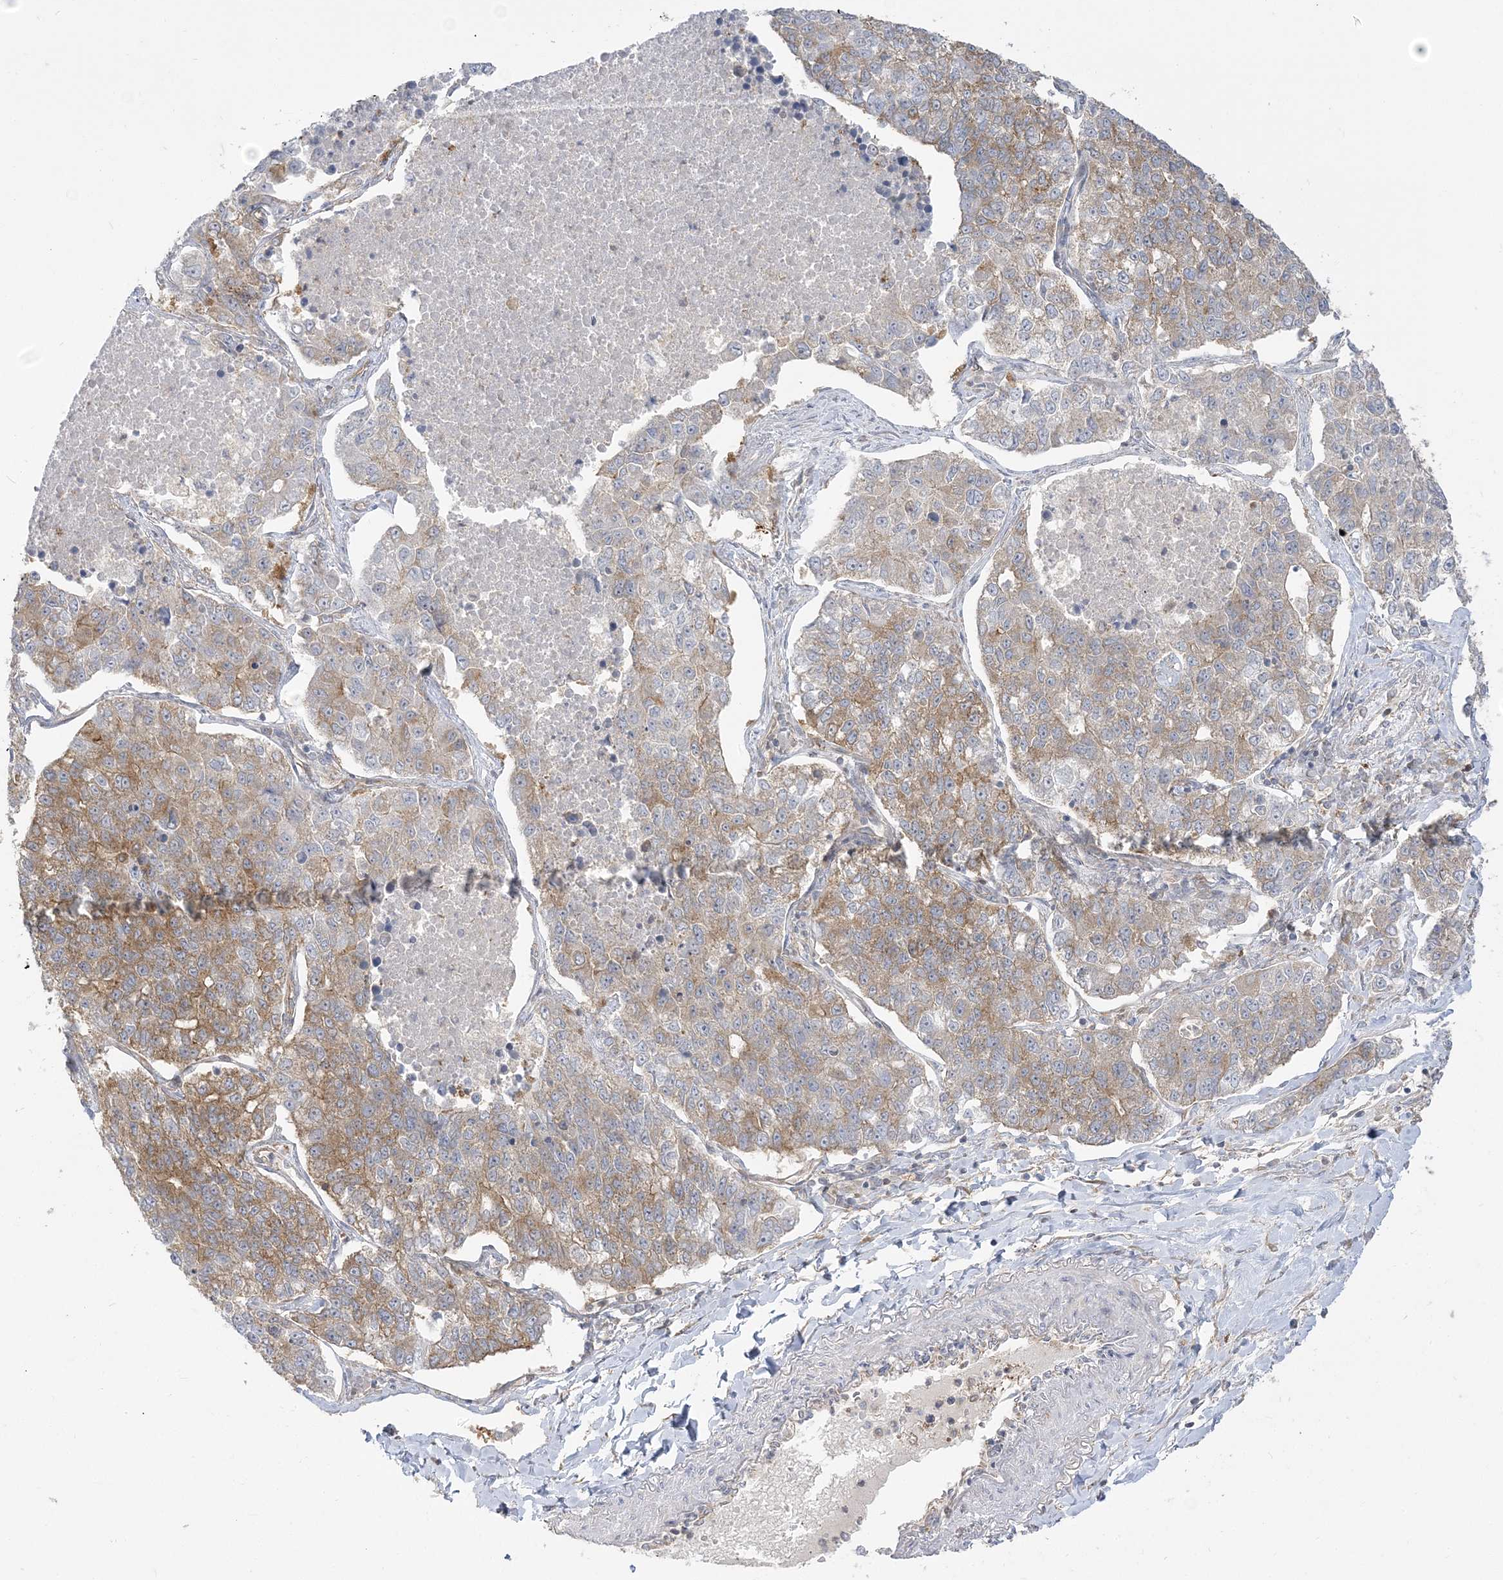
{"staining": {"intensity": "weak", "quantity": "25%-75%", "location": "cytoplasmic/membranous"}, "tissue": "lung cancer", "cell_type": "Tumor cells", "image_type": "cancer", "snomed": [{"axis": "morphology", "description": "Adenocarcinoma, NOS"}, {"axis": "topography", "description": "Lung"}], "caption": "High-power microscopy captured an IHC micrograph of adenocarcinoma (lung), revealing weak cytoplasmic/membranous expression in approximately 25%-75% of tumor cells. (brown staining indicates protein expression, while blue staining denotes nuclei).", "gene": "STAM", "patient": {"sex": "male", "age": 49}}